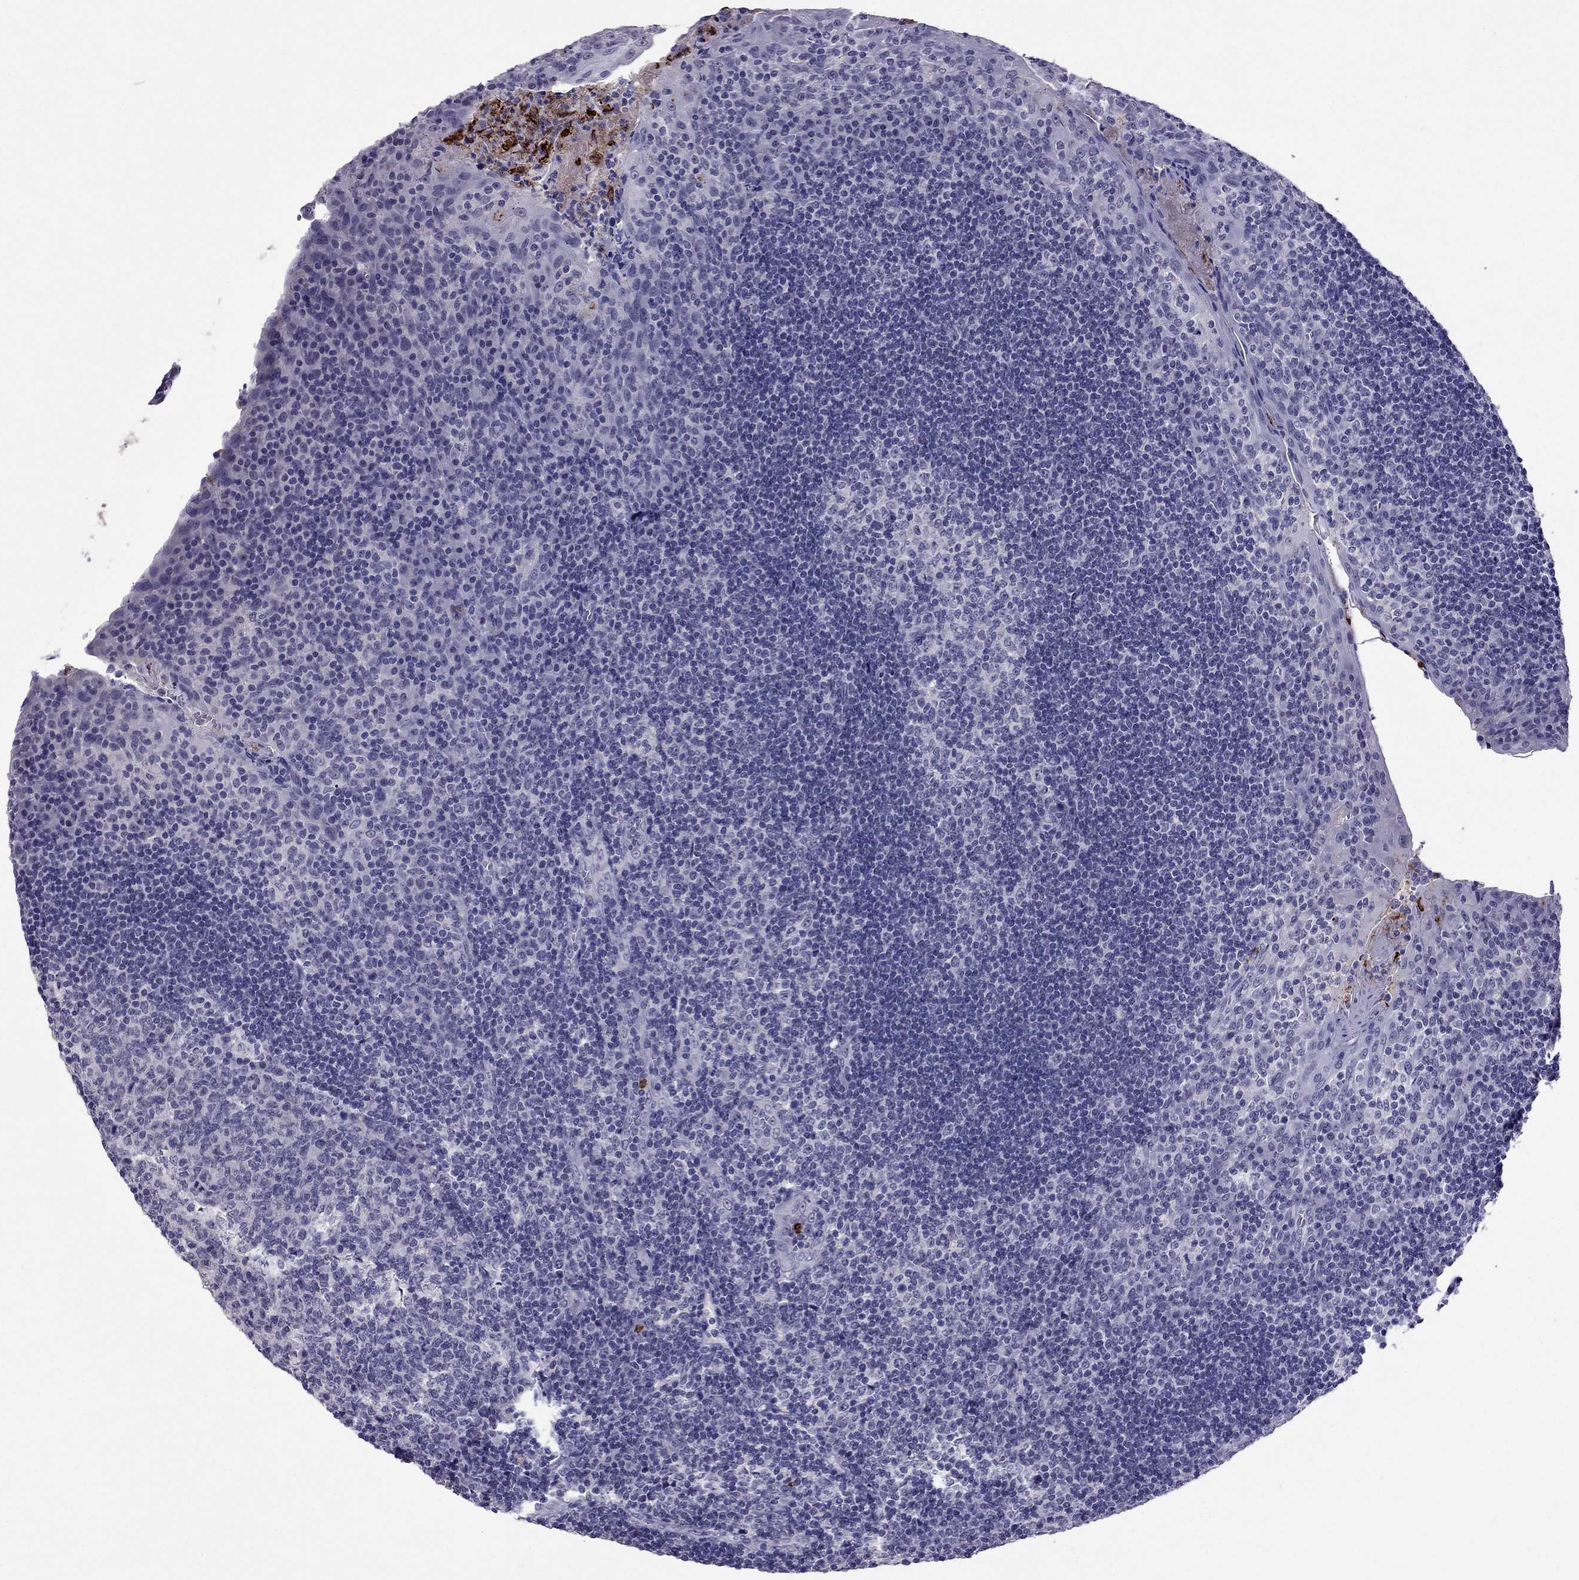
{"staining": {"intensity": "negative", "quantity": "none", "location": "none"}, "tissue": "tonsil", "cell_type": "Germinal center cells", "image_type": "normal", "snomed": [{"axis": "morphology", "description": "Normal tissue, NOS"}, {"axis": "topography", "description": "Tonsil"}], "caption": "Immunohistochemical staining of benign human tonsil exhibits no significant staining in germinal center cells. Nuclei are stained in blue.", "gene": "OLFM4", "patient": {"sex": "male", "age": 17}}